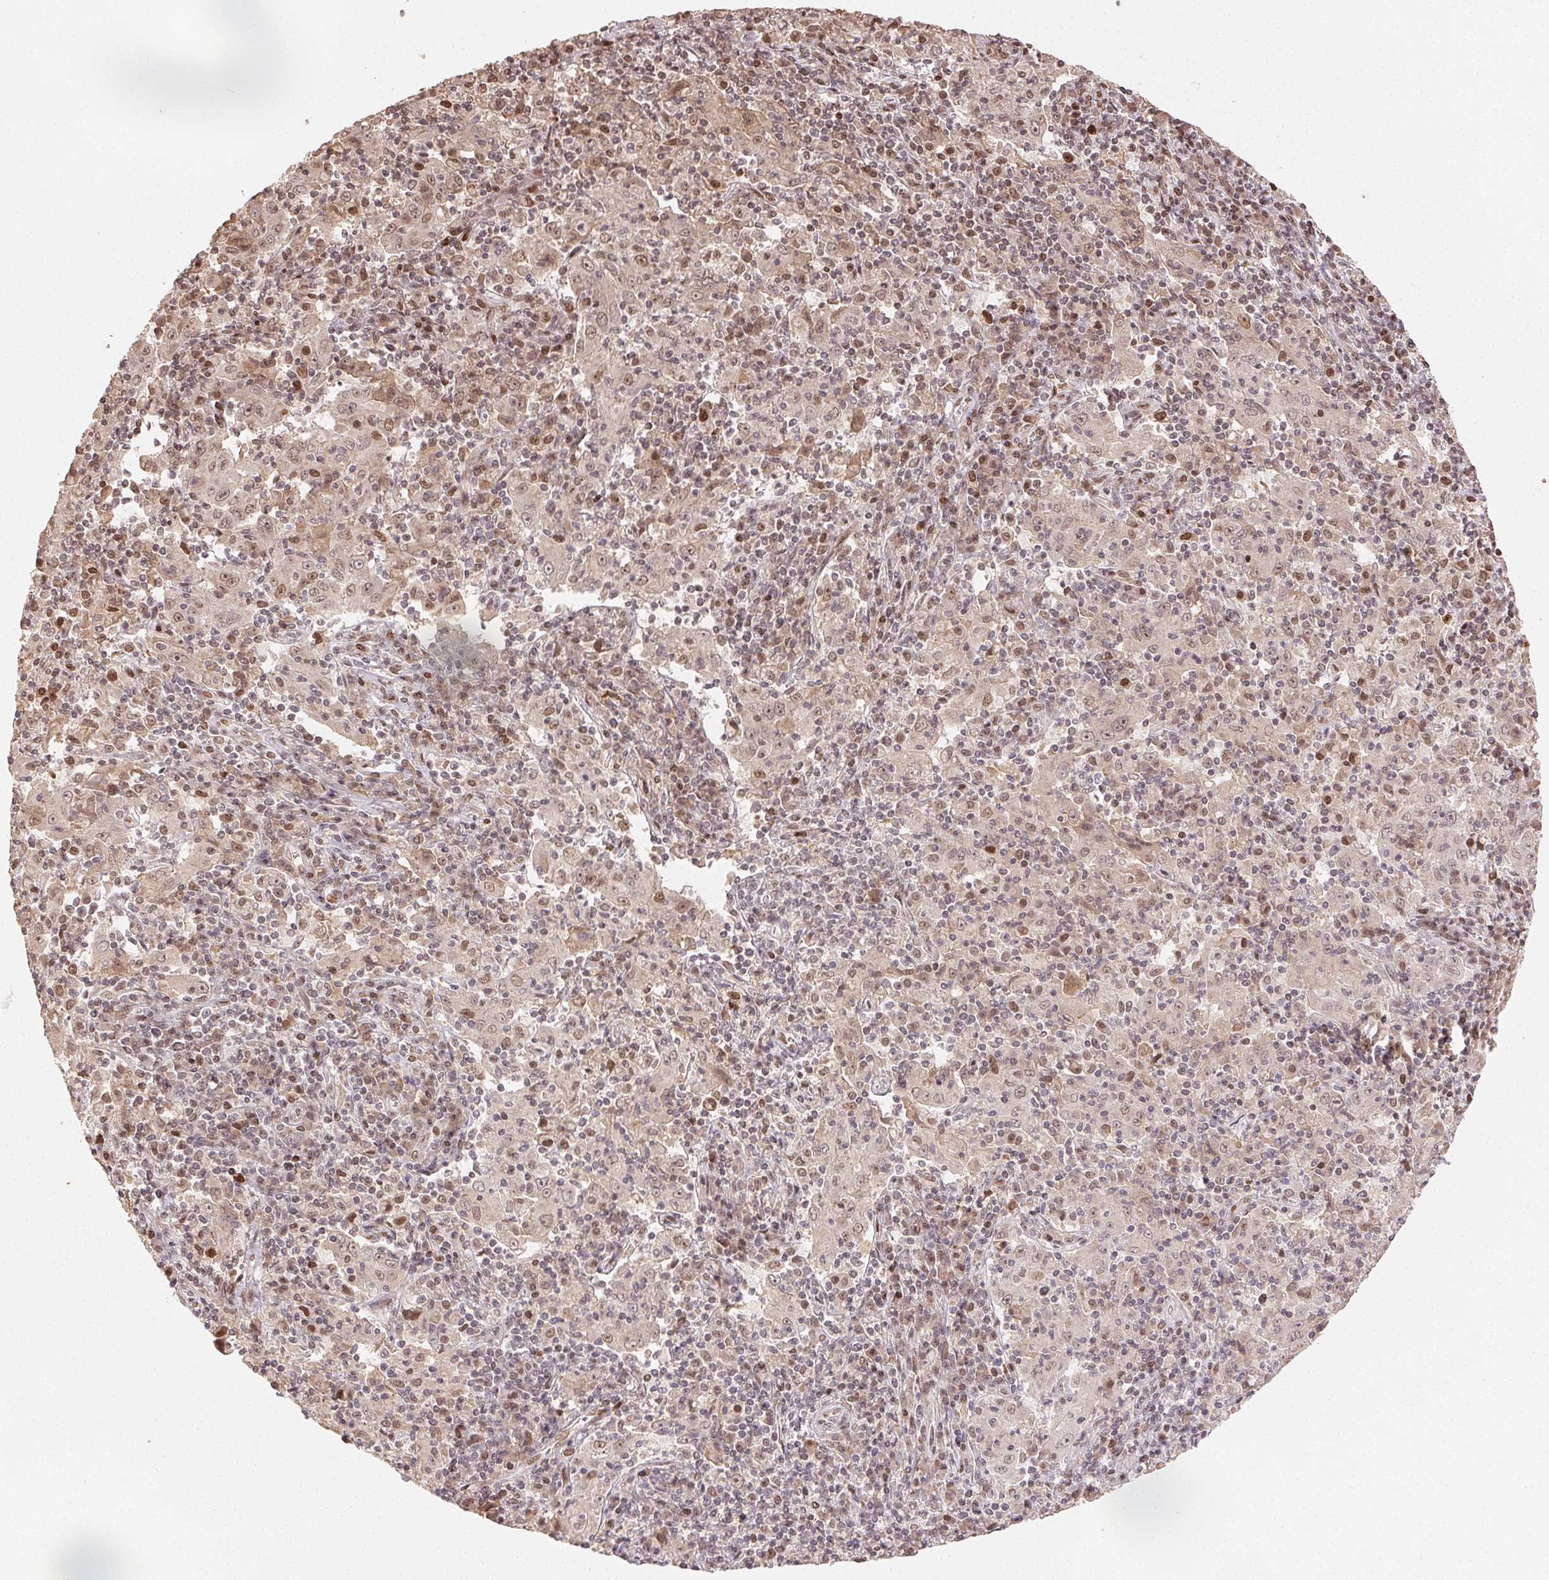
{"staining": {"intensity": "weak", "quantity": "25%-75%", "location": "nuclear"}, "tissue": "pancreatic cancer", "cell_type": "Tumor cells", "image_type": "cancer", "snomed": [{"axis": "morphology", "description": "Adenocarcinoma, NOS"}, {"axis": "topography", "description": "Pancreas"}], "caption": "Brown immunohistochemical staining in human pancreatic adenocarcinoma reveals weak nuclear expression in about 25%-75% of tumor cells.", "gene": "MAPKAPK2", "patient": {"sex": "male", "age": 63}}